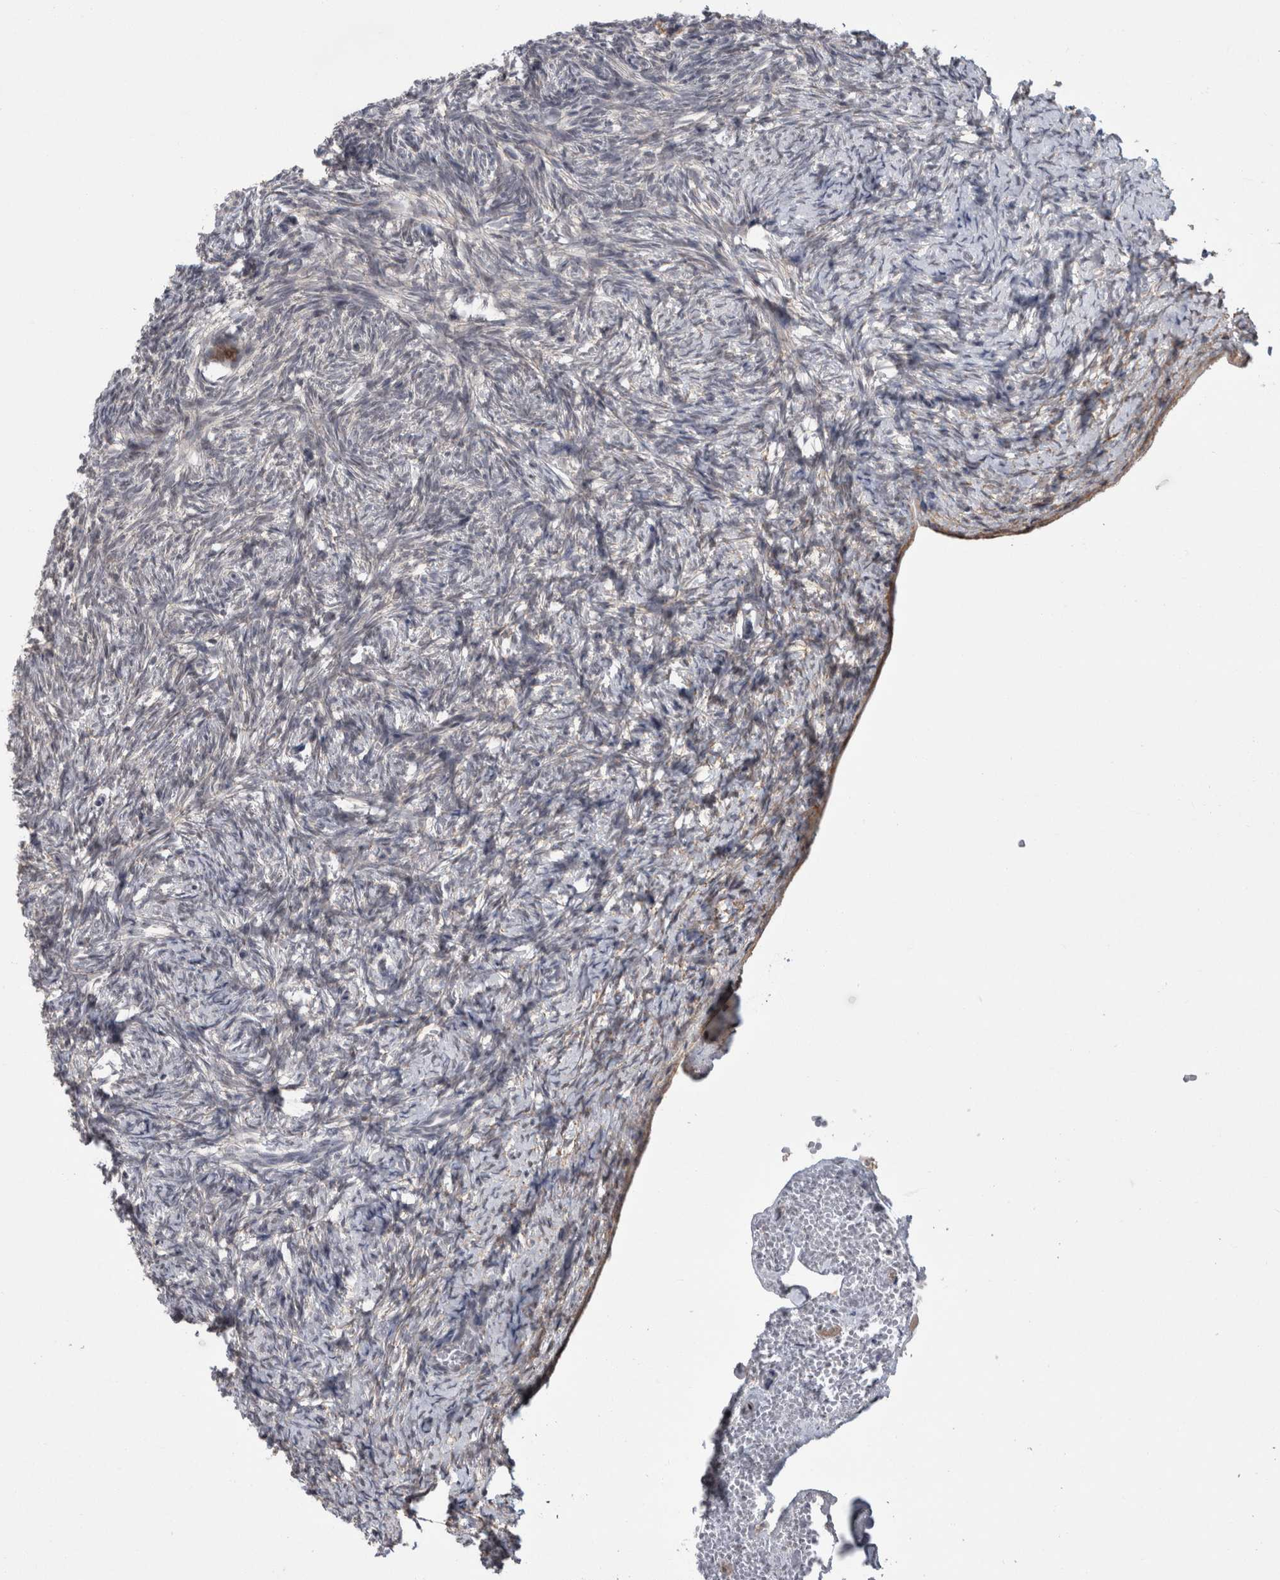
{"staining": {"intensity": "negative", "quantity": "none", "location": "none"}, "tissue": "ovary", "cell_type": "Ovarian stroma cells", "image_type": "normal", "snomed": [{"axis": "morphology", "description": "Normal tissue, NOS"}, {"axis": "topography", "description": "Ovary"}], "caption": "High magnification brightfield microscopy of unremarkable ovary stained with DAB (brown) and counterstained with hematoxylin (blue): ovarian stroma cells show no significant expression. Nuclei are stained in blue.", "gene": "MTBP", "patient": {"sex": "female", "age": 34}}